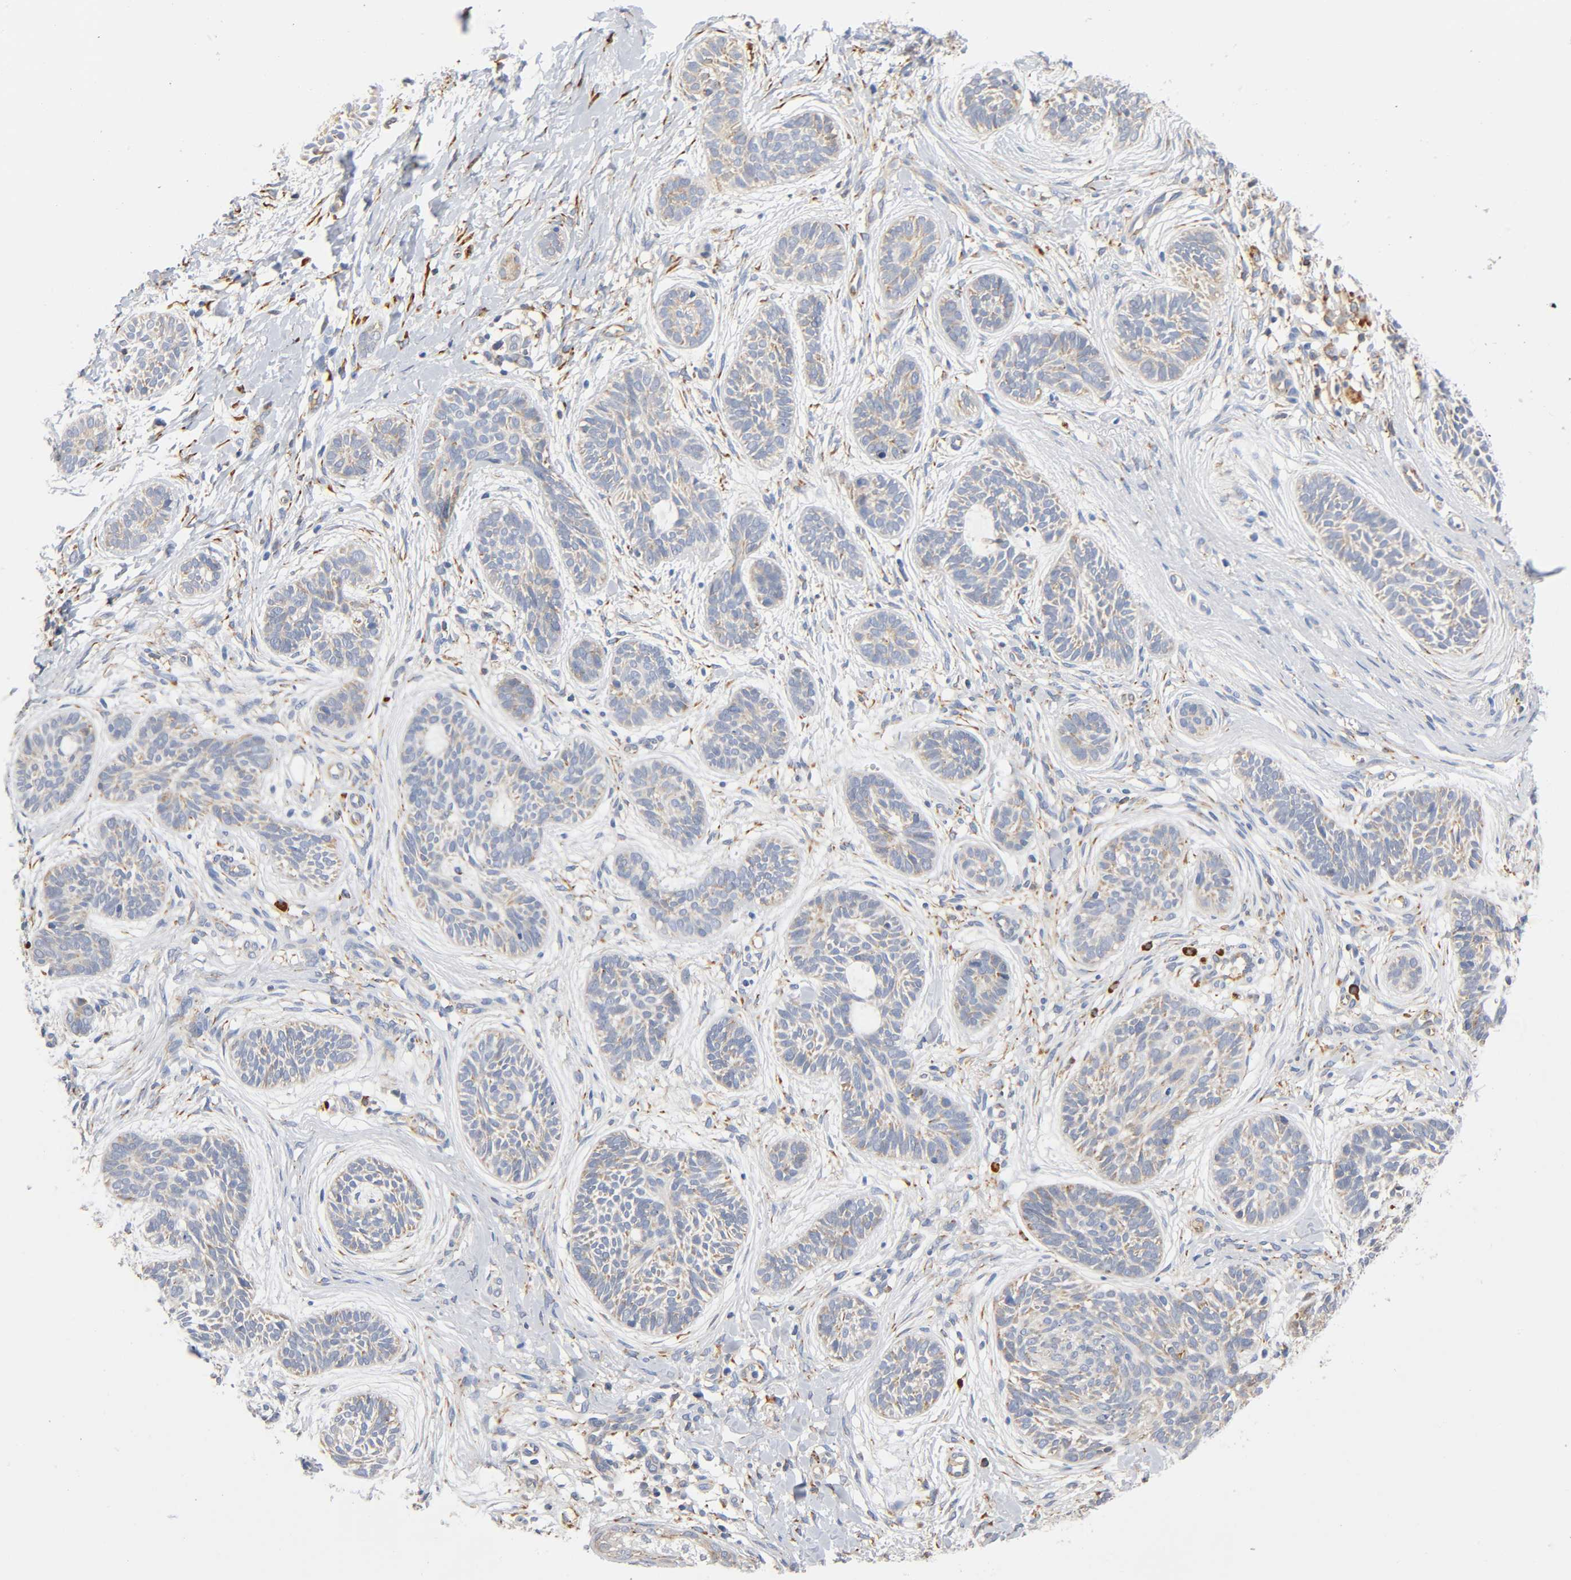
{"staining": {"intensity": "weak", "quantity": "25%-75%", "location": "cytoplasmic/membranous"}, "tissue": "skin cancer", "cell_type": "Tumor cells", "image_type": "cancer", "snomed": [{"axis": "morphology", "description": "Normal tissue, NOS"}, {"axis": "morphology", "description": "Basal cell carcinoma"}, {"axis": "topography", "description": "Skin"}], "caption": "A brown stain highlights weak cytoplasmic/membranous staining of a protein in human skin cancer tumor cells.", "gene": "UCKL1", "patient": {"sex": "male", "age": 63}}